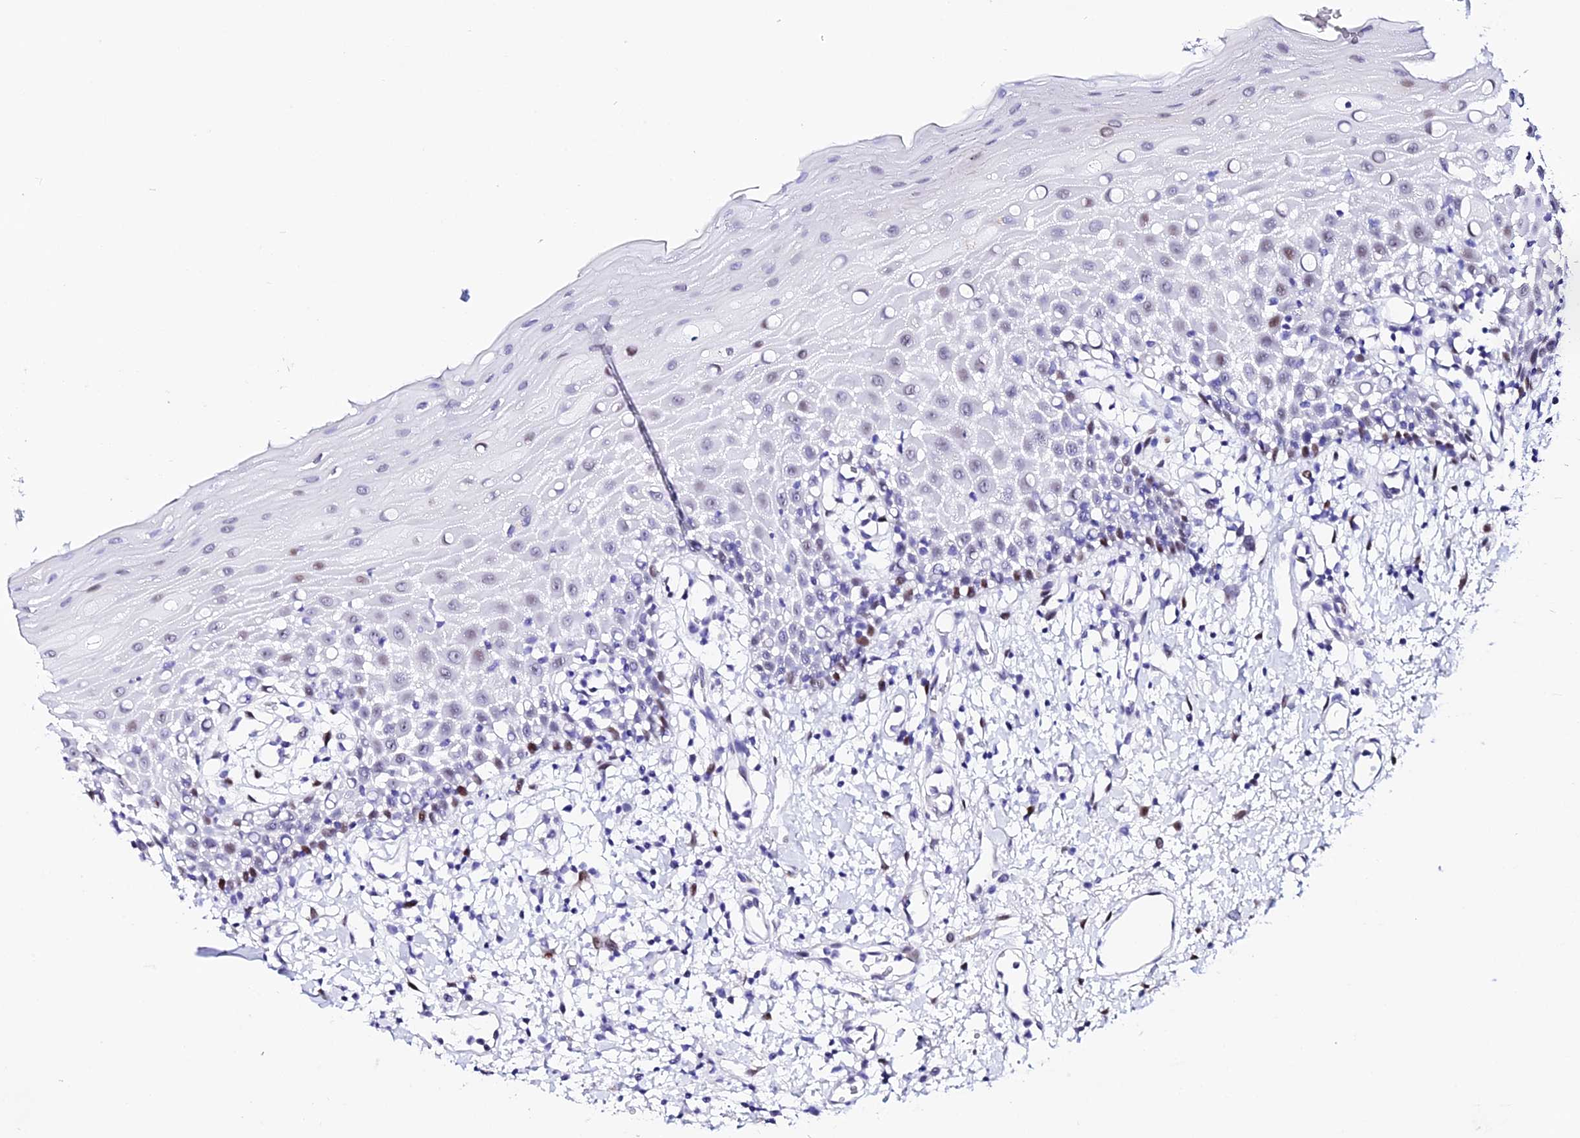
{"staining": {"intensity": "moderate", "quantity": "<25%", "location": "nuclear"}, "tissue": "oral mucosa", "cell_type": "Squamous epithelial cells", "image_type": "normal", "snomed": [{"axis": "morphology", "description": "Normal tissue, NOS"}, {"axis": "topography", "description": "Oral tissue"}], "caption": "Immunohistochemical staining of unremarkable human oral mucosa reveals <25% levels of moderate nuclear protein expression in approximately <25% of squamous epithelial cells. (Brightfield microscopy of DAB IHC at high magnification).", "gene": "POFUT2", "patient": {"sex": "female", "age": 70}}